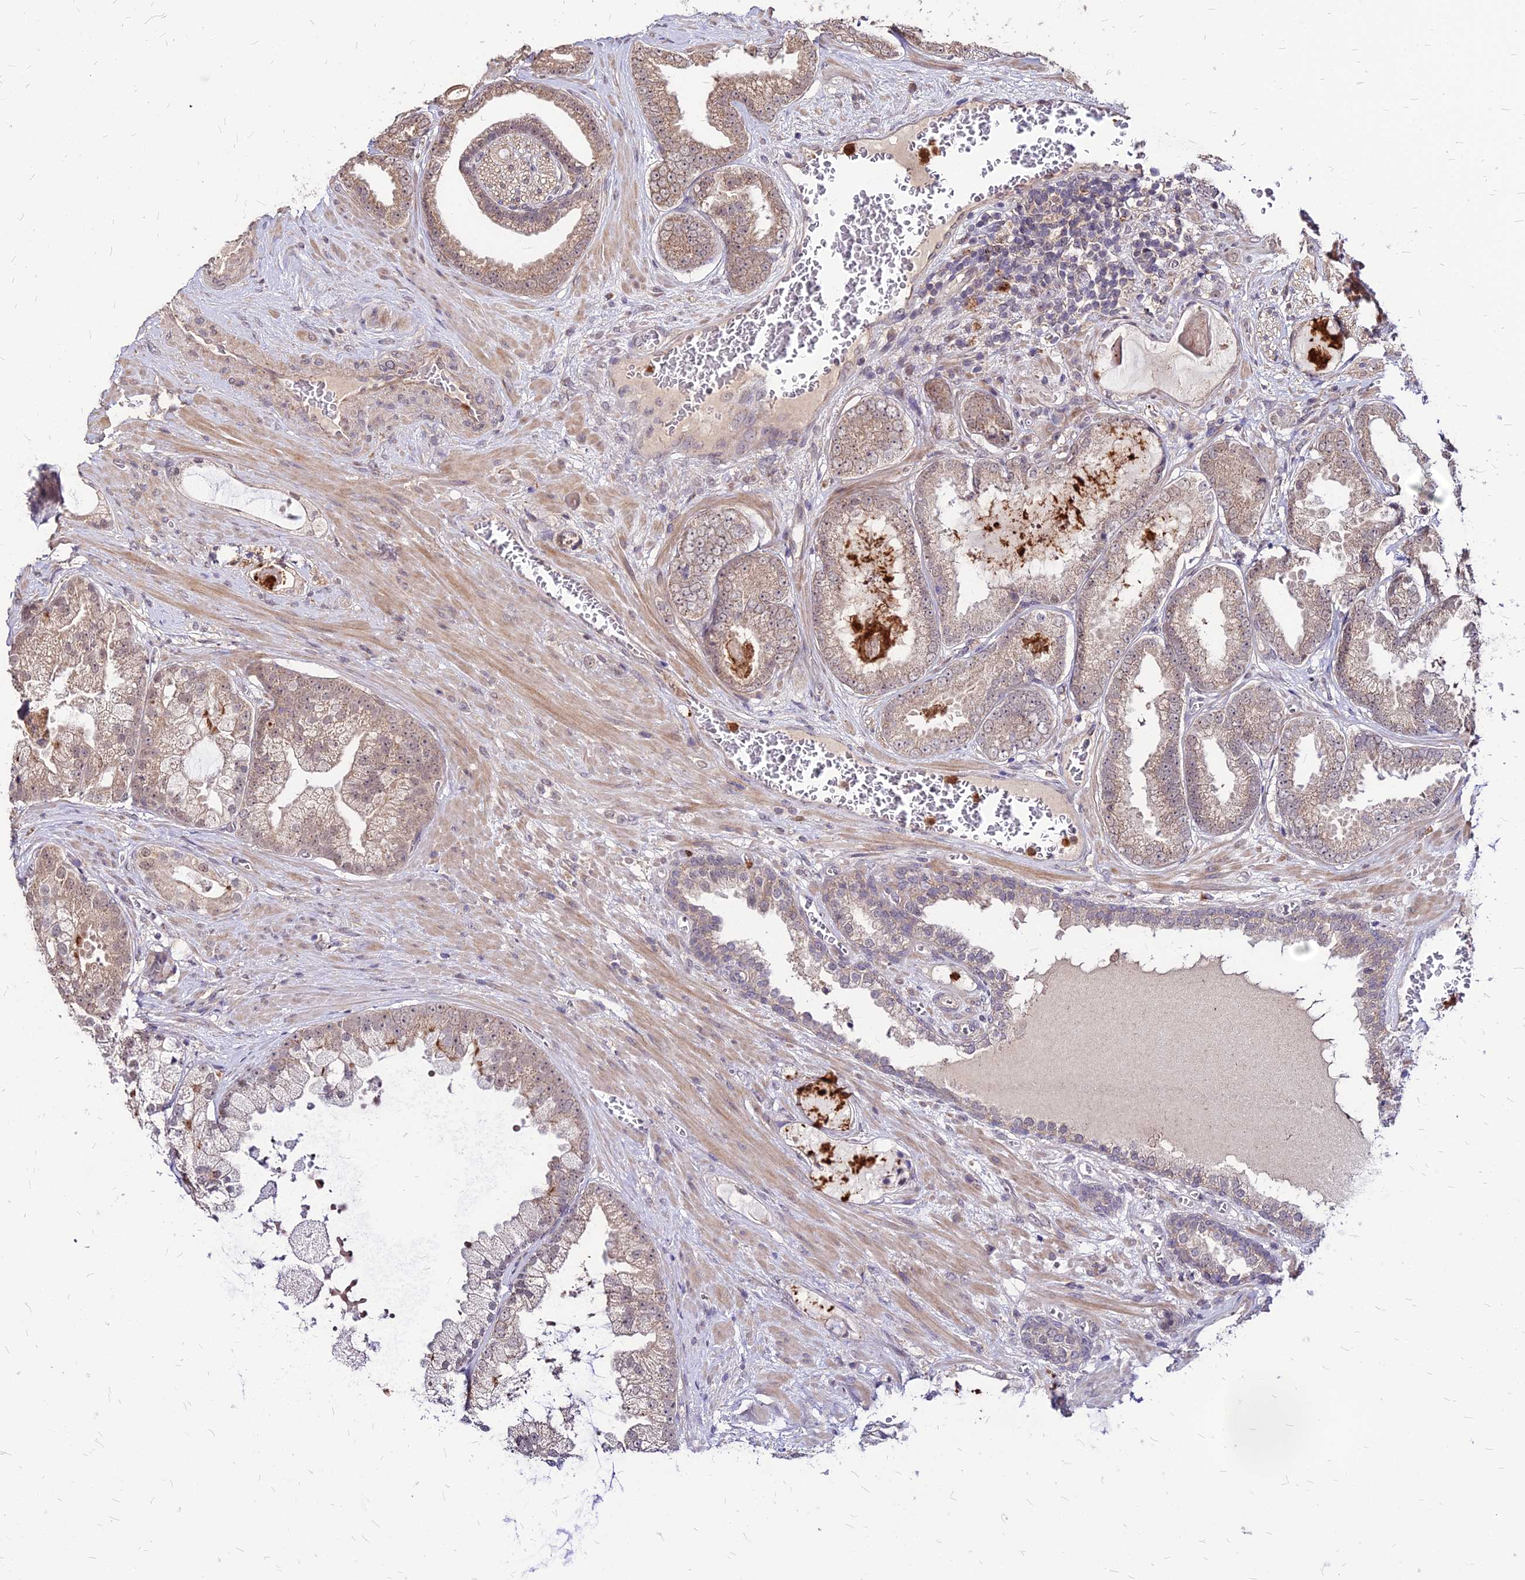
{"staining": {"intensity": "weak", "quantity": "25%-75%", "location": "cytoplasmic/membranous"}, "tissue": "prostate cancer", "cell_type": "Tumor cells", "image_type": "cancer", "snomed": [{"axis": "morphology", "description": "Adenocarcinoma, Low grade"}, {"axis": "topography", "description": "Prostate"}], "caption": "IHC histopathology image of neoplastic tissue: human prostate cancer stained using IHC displays low levels of weak protein expression localized specifically in the cytoplasmic/membranous of tumor cells, appearing as a cytoplasmic/membranous brown color.", "gene": "APBA3", "patient": {"sex": "male", "age": 57}}